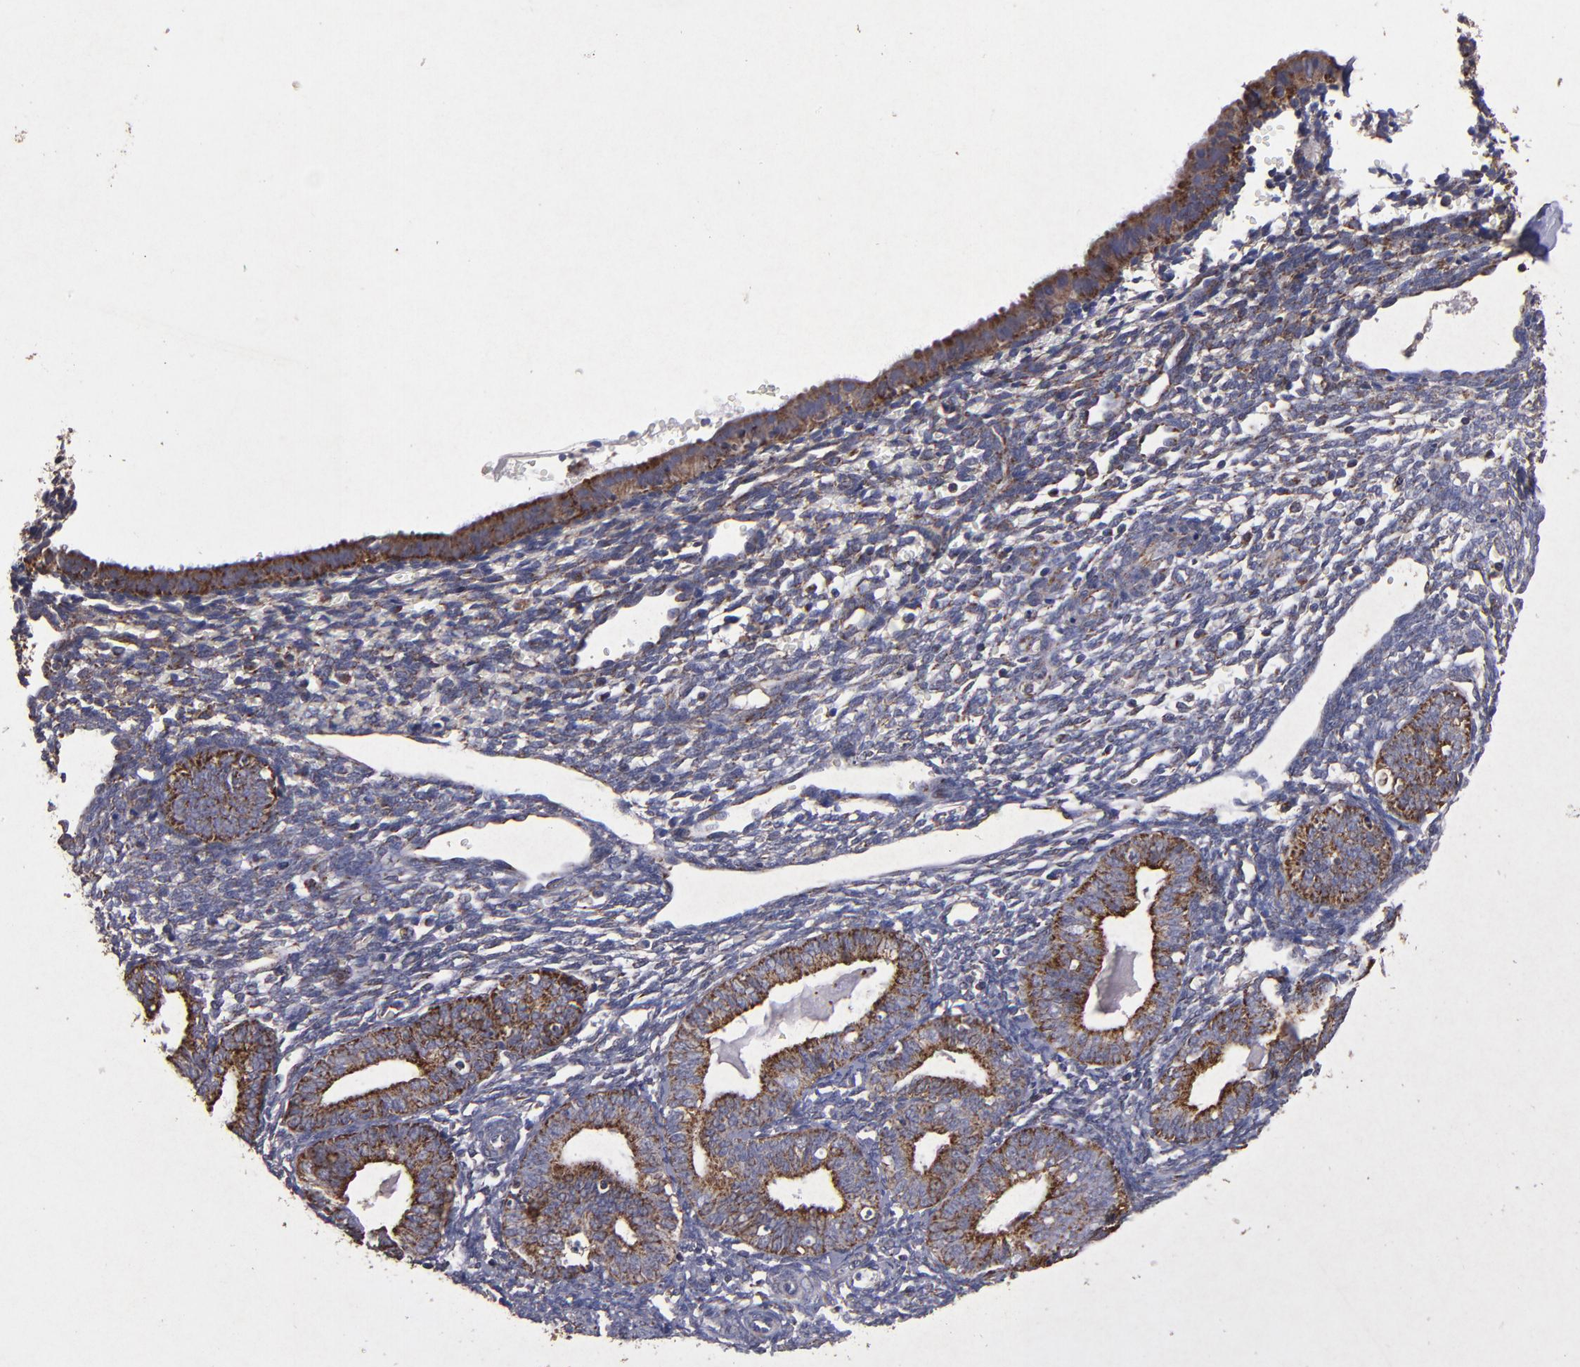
{"staining": {"intensity": "weak", "quantity": "25%-75%", "location": "cytoplasmic/membranous"}, "tissue": "endometrium", "cell_type": "Cells in endometrial stroma", "image_type": "normal", "snomed": [{"axis": "morphology", "description": "Normal tissue, NOS"}, {"axis": "topography", "description": "Endometrium"}], "caption": "Immunohistochemical staining of unremarkable human endometrium exhibits weak cytoplasmic/membranous protein positivity in approximately 25%-75% of cells in endometrial stroma. The protein of interest is stained brown, and the nuclei are stained in blue (DAB (3,3'-diaminobenzidine) IHC with brightfield microscopy, high magnification).", "gene": "TIMM9", "patient": {"sex": "female", "age": 61}}